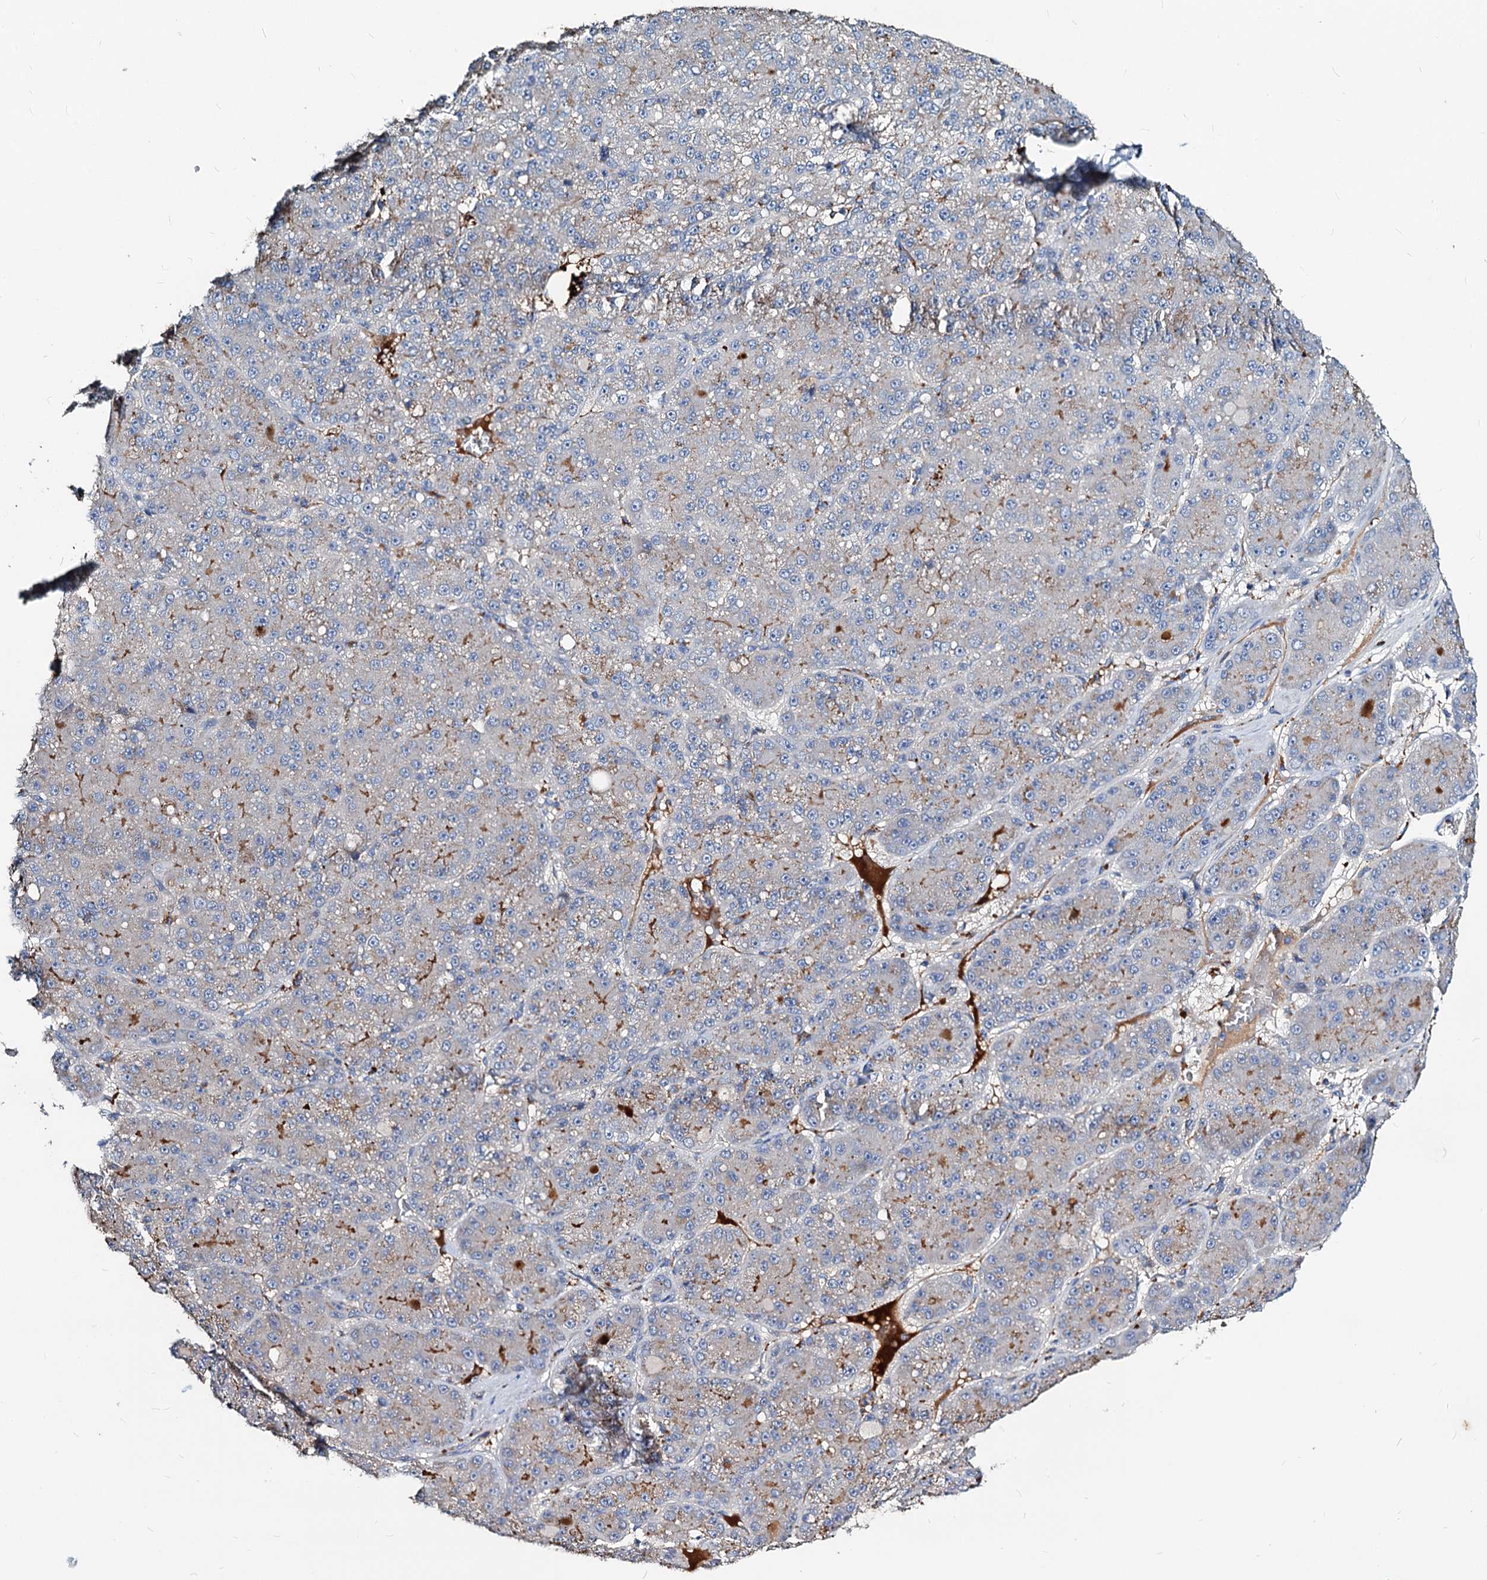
{"staining": {"intensity": "weak", "quantity": "<25%", "location": "cytoplasmic/membranous"}, "tissue": "liver cancer", "cell_type": "Tumor cells", "image_type": "cancer", "snomed": [{"axis": "morphology", "description": "Carcinoma, Hepatocellular, NOS"}, {"axis": "topography", "description": "Liver"}], "caption": "High power microscopy micrograph of an immunohistochemistry micrograph of liver hepatocellular carcinoma, revealing no significant staining in tumor cells.", "gene": "ACY3", "patient": {"sex": "male", "age": 67}}